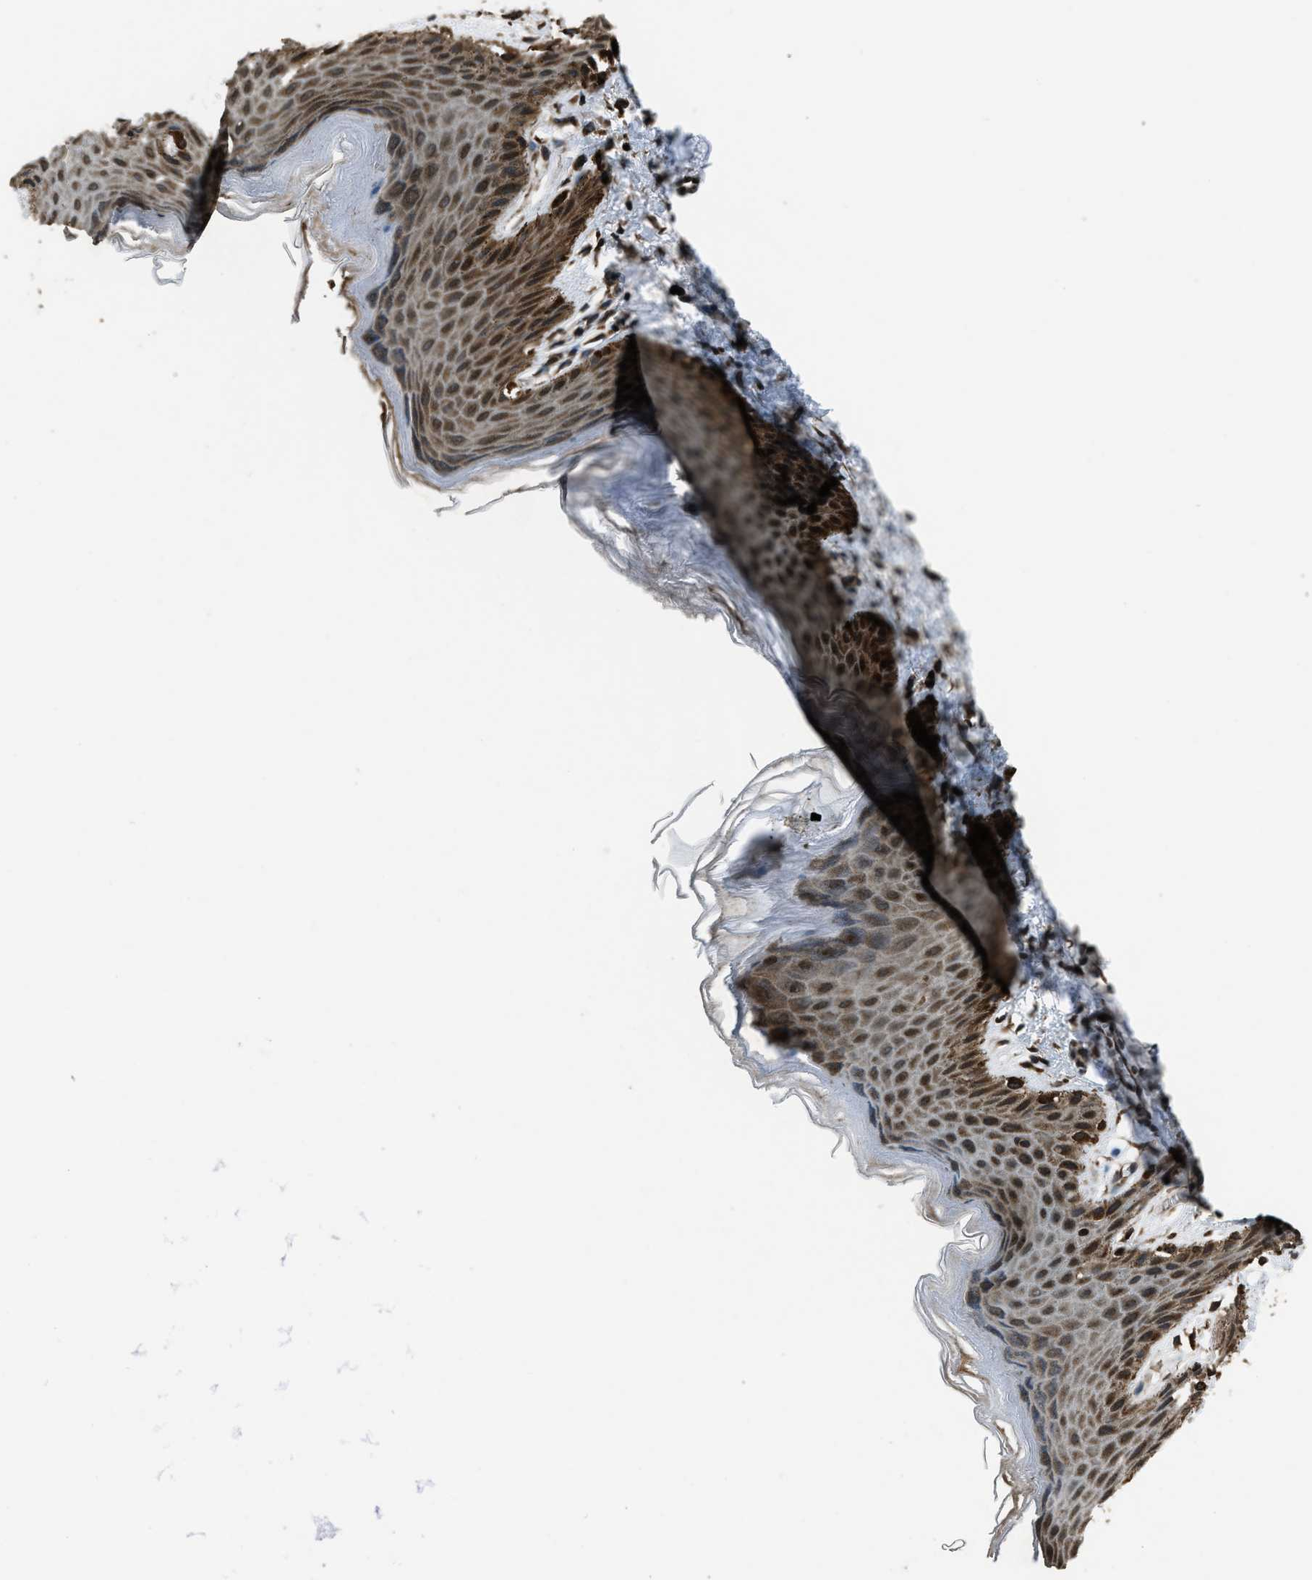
{"staining": {"intensity": "moderate", "quantity": "25%-75%", "location": "cytoplasmic/membranous,nuclear"}, "tissue": "skin", "cell_type": "Epidermal cells", "image_type": "normal", "snomed": [{"axis": "morphology", "description": "Normal tissue, NOS"}, {"axis": "topography", "description": "Anal"}], "caption": "Moderate cytoplasmic/membranous,nuclear protein expression is present in about 25%-75% of epidermal cells in skin.", "gene": "TRIM4", "patient": {"sex": "male", "age": 44}}